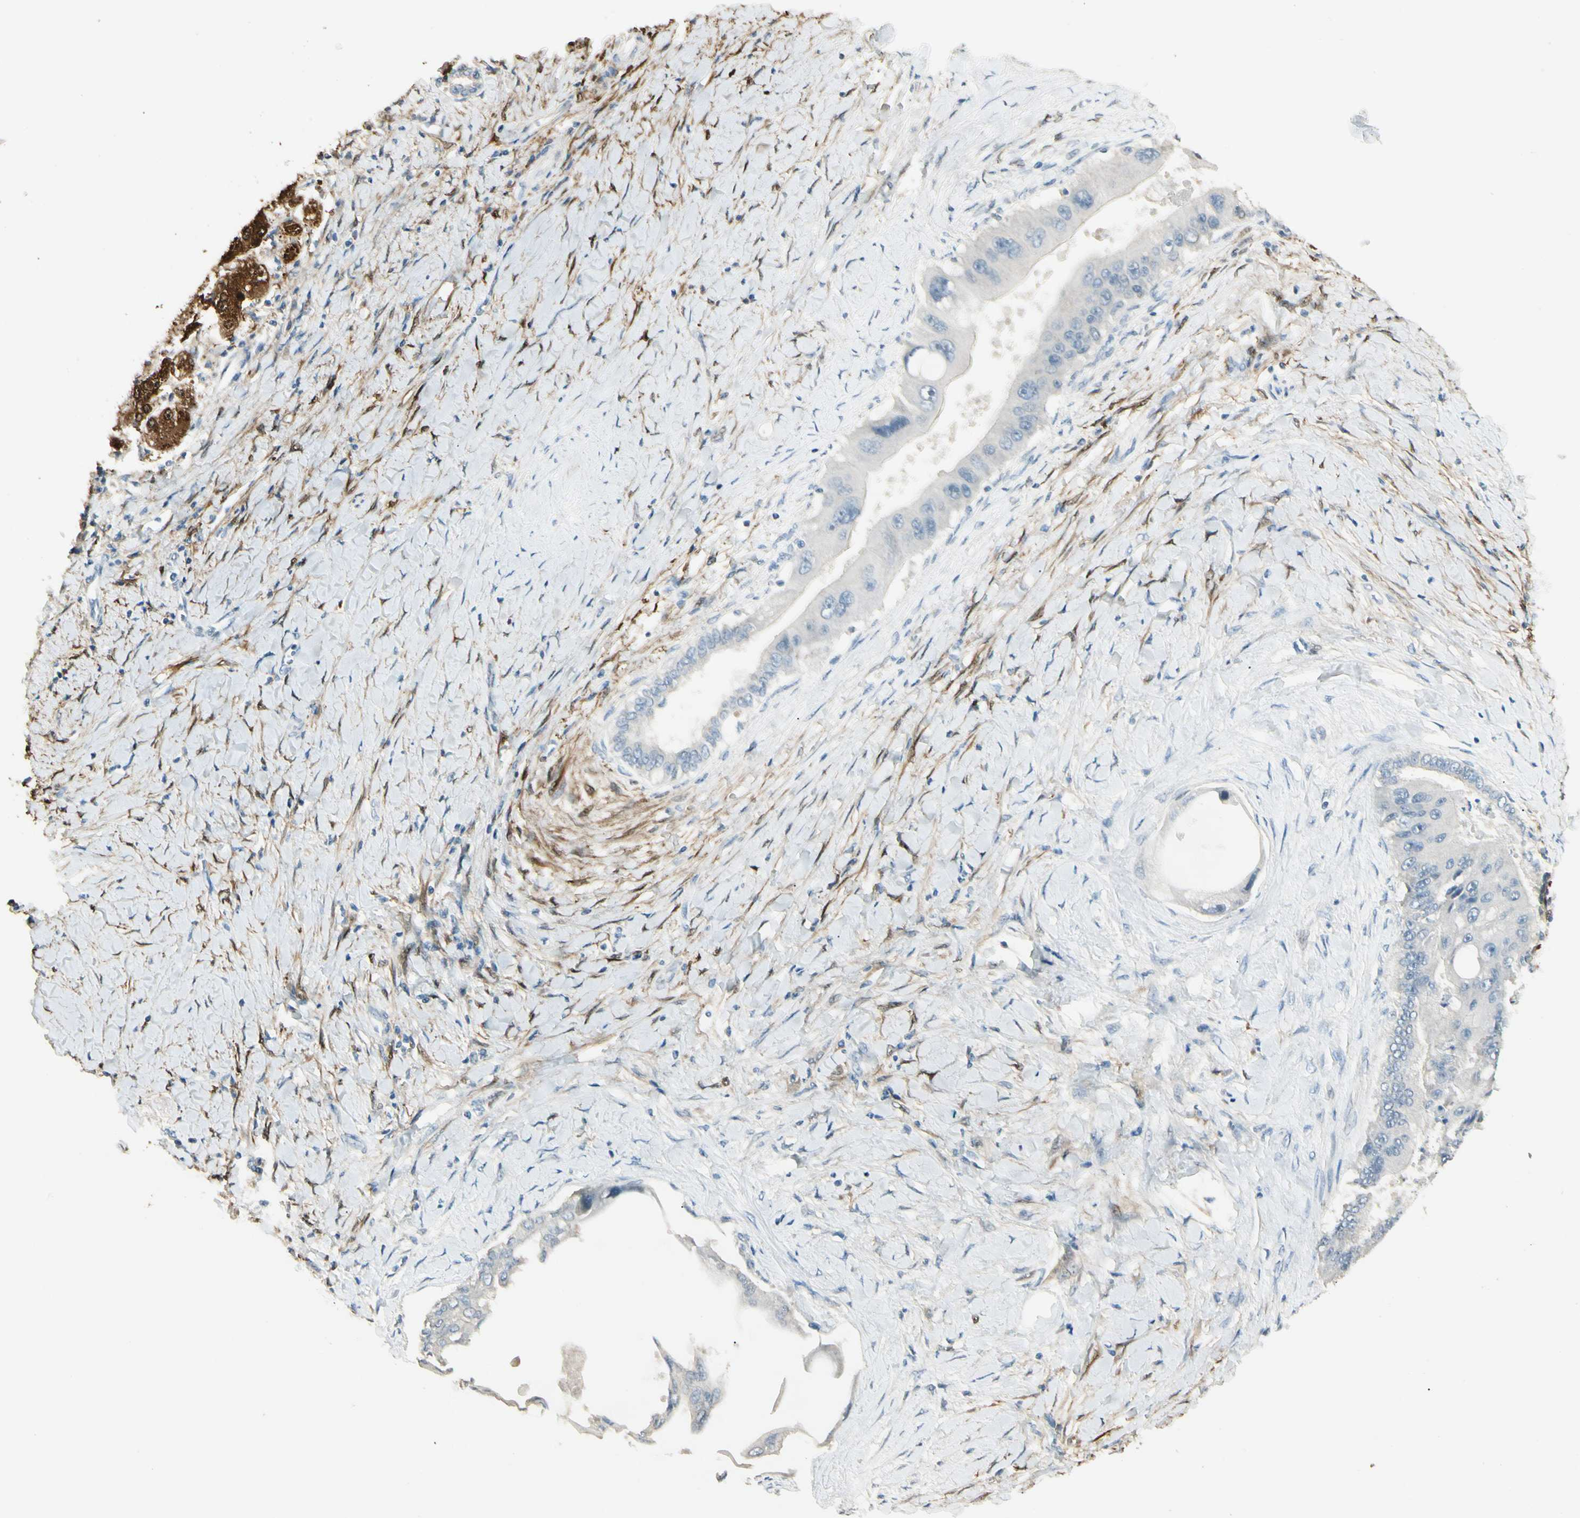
{"staining": {"intensity": "weak", "quantity": "<25%", "location": "cytoplasmic/membranous"}, "tissue": "liver cancer", "cell_type": "Tumor cells", "image_type": "cancer", "snomed": [{"axis": "morphology", "description": "Normal tissue, NOS"}, {"axis": "morphology", "description": "Cholangiocarcinoma"}, {"axis": "topography", "description": "Liver"}, {"axis": "topography", "description": "Peripheral nerve tissue"}], "caption": "Protein analysis of liver cancer (cholangiocarcinoma) demonstrates no significant staining in tumor cells.", "gene": "GNE", "patient": {"sex": "male", "age": 50}}